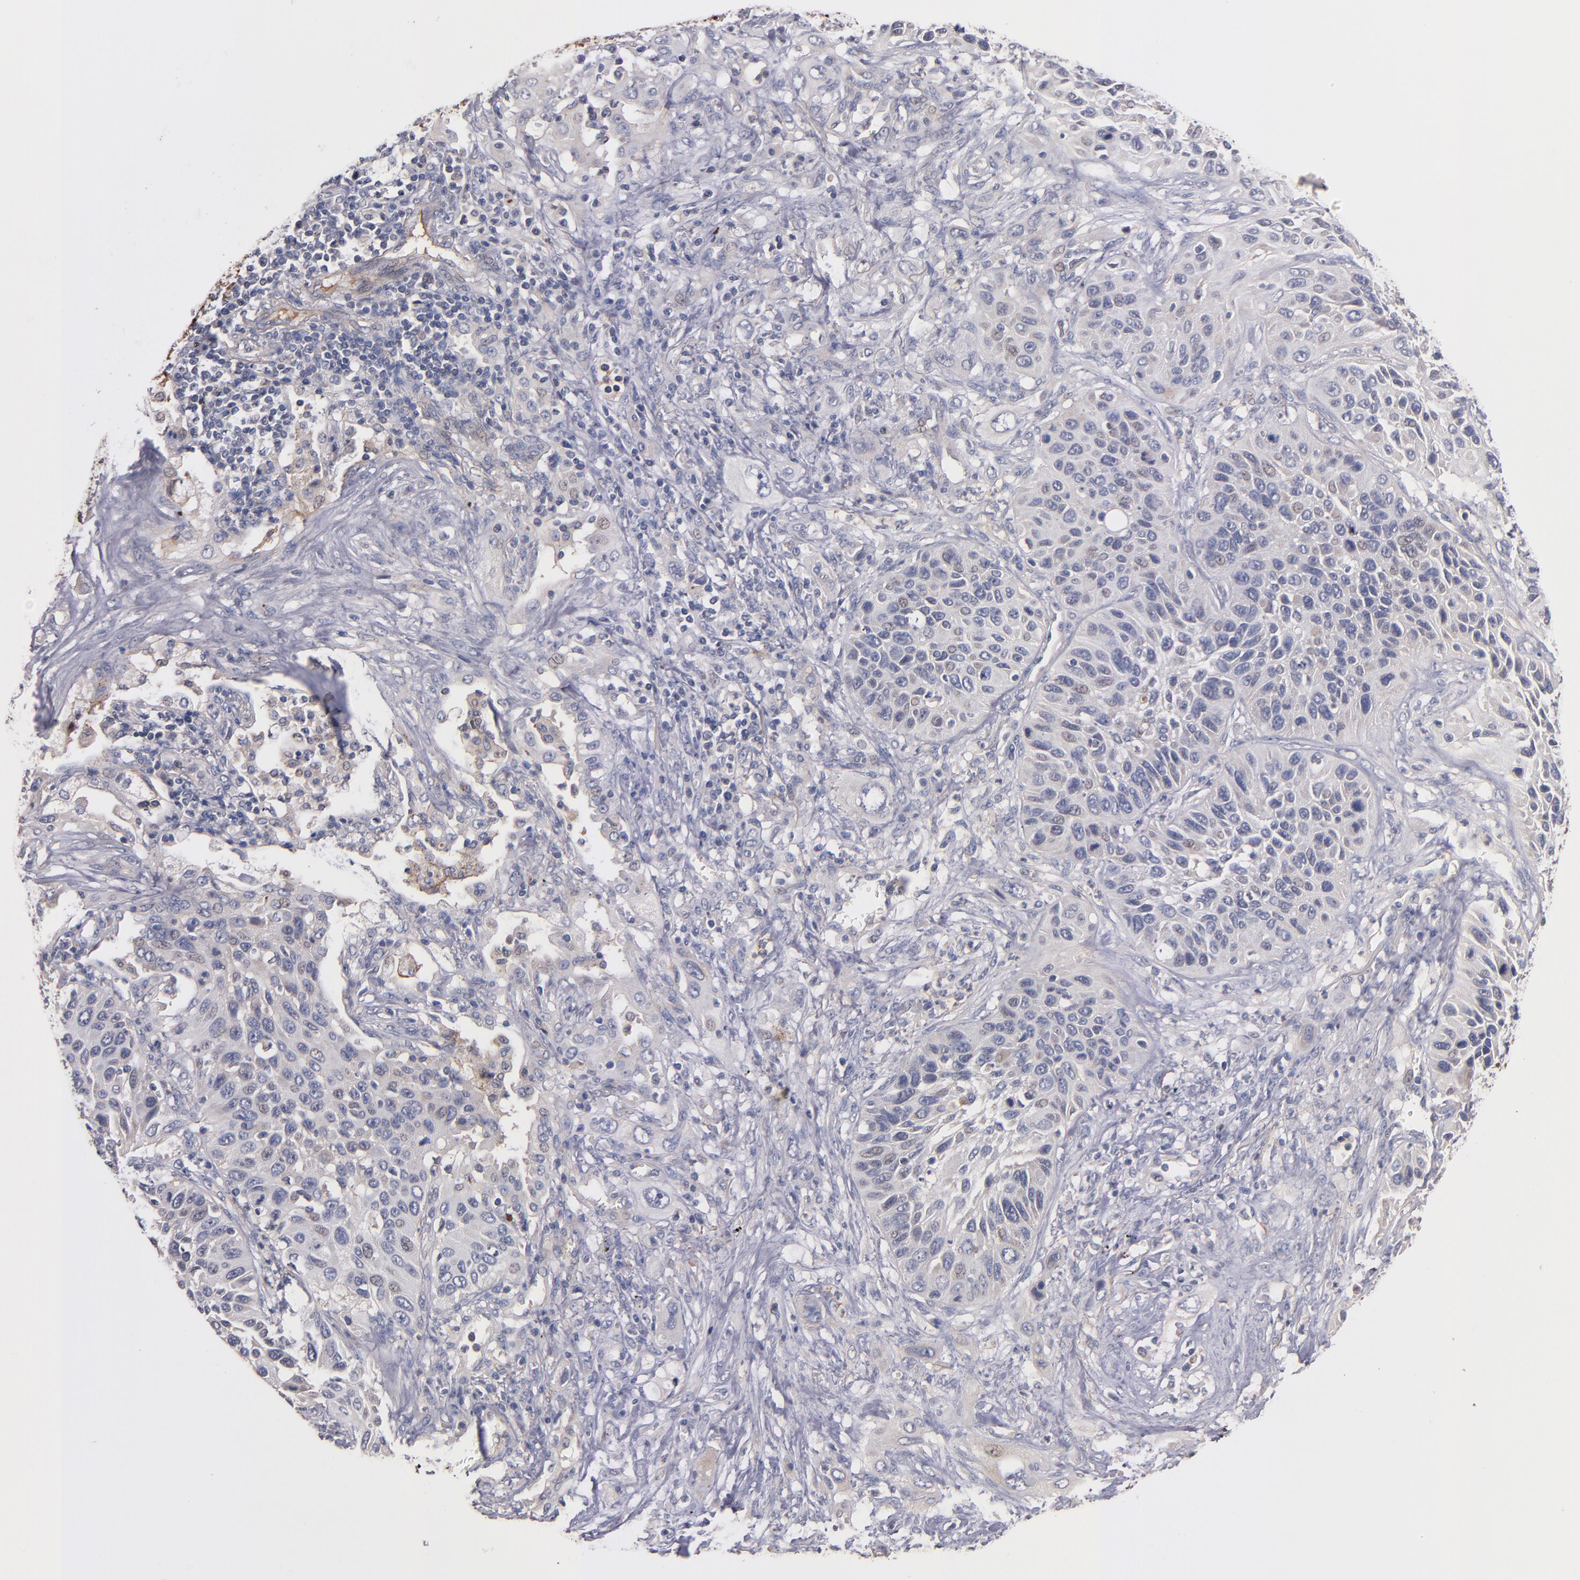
{"staining": {"intensity": "weak", "quantity": "<25%", "location": "cytoplasmic/membranous"}, "tissue": "lung cancer", "cell_type": "Tumor cells", "image_type": "cancer", "snomed": [{"axis": "morphology", "description": "Squamous cell carcinoma, NOS"}, {"axis": "topography", "description": "Lung"}], "caption": "Lung squamous cell carcinoma was stained to show a protein in brown. There is no significant staining in tumor cells. (Immunohistochemistry (ihc), brightfield microscopy, high magnification).", "gene": "DACT1", "patient": {"sex": "female", "age": 76}}